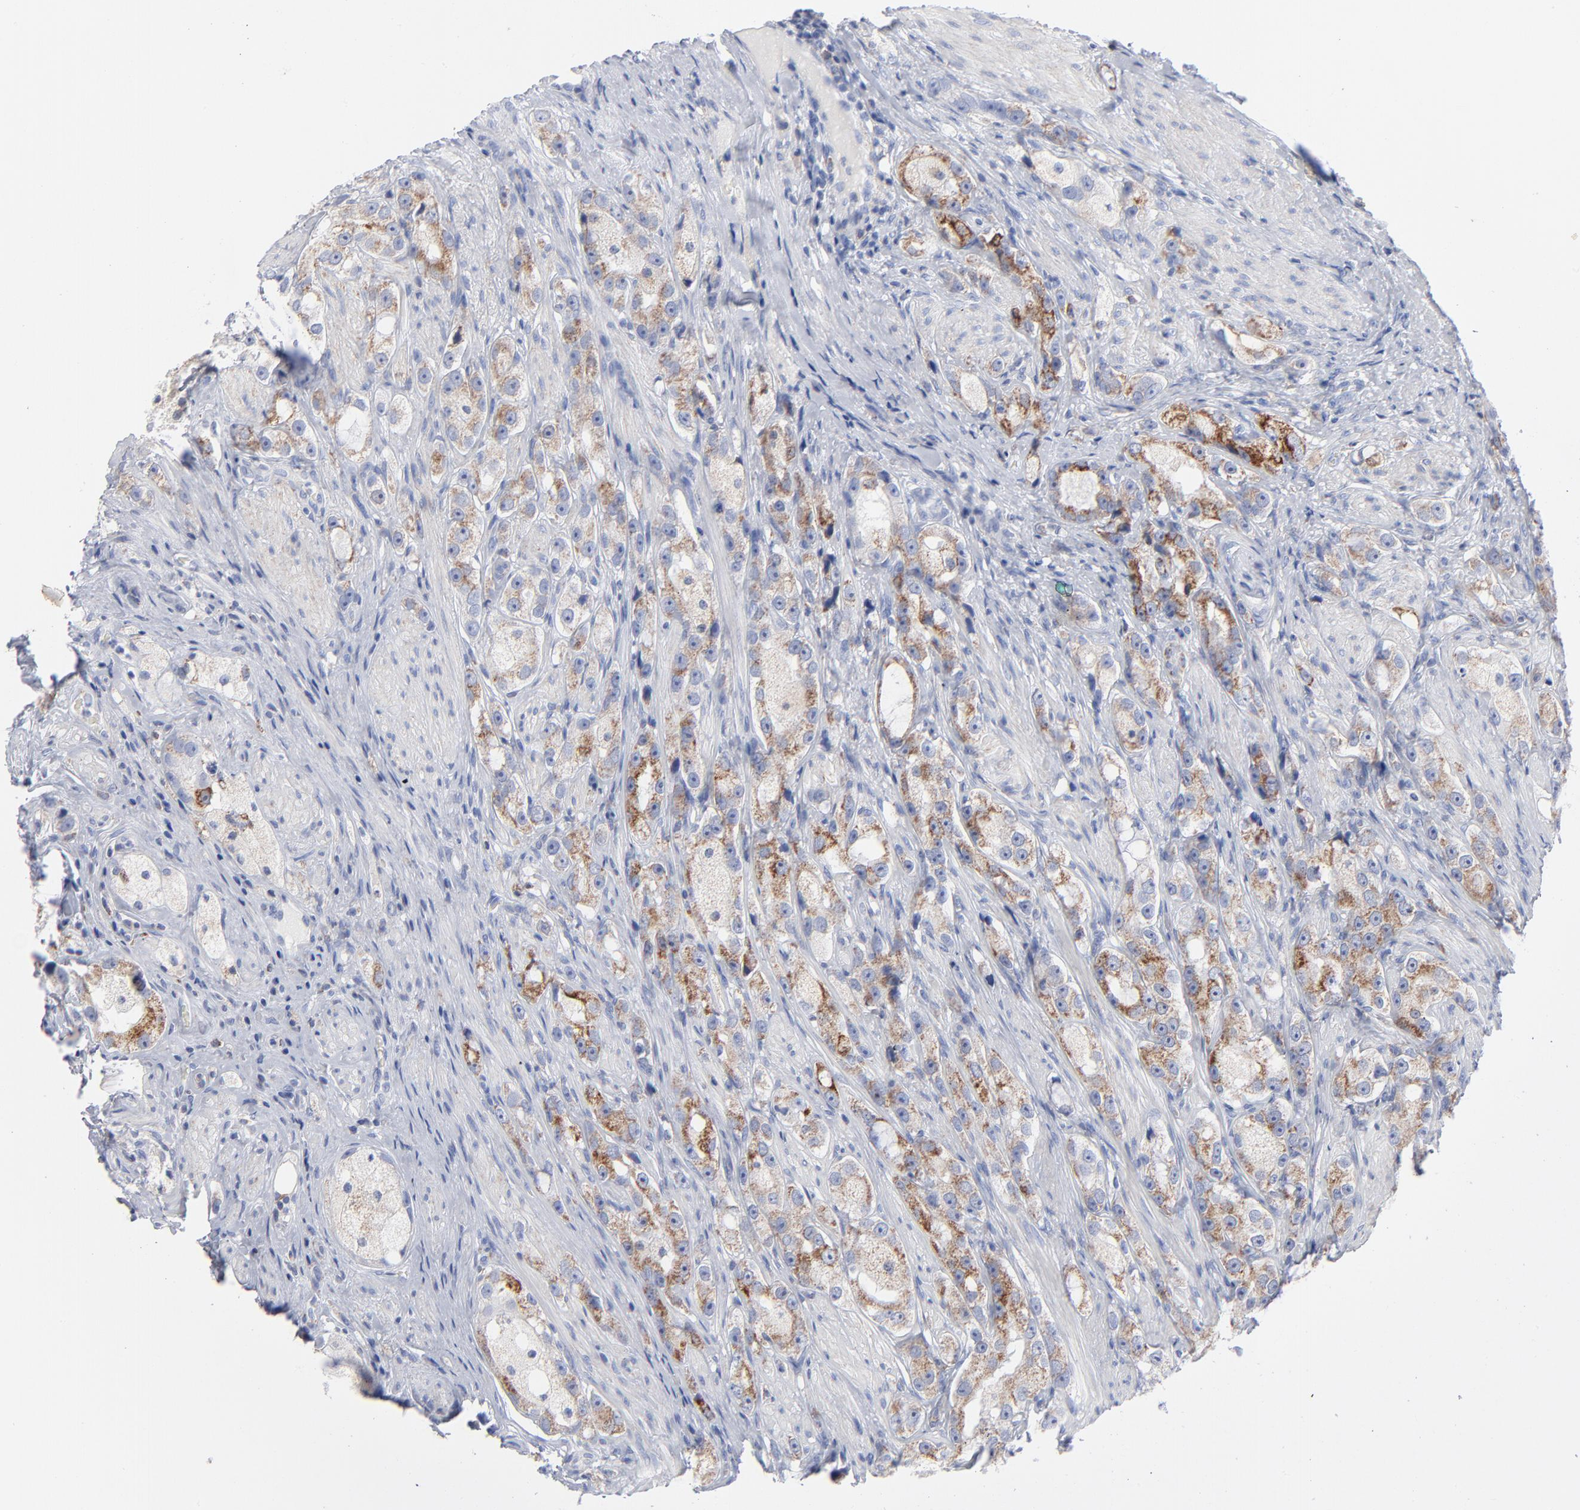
{"staining": {"intensity": "moderate", "quantity": "25%-75%", "location": "cytoplasmic/membranous"}, "tissue": "prostate cancer", "cell_type": "Tumor cells", "image_type": "cancer", "snomed": [{"axis": "morphology", "description": "Adenocarcinoma, High grade"}, {"axis": "topography", "description": "Prostate"}], "caption": "Tumor cells show moderate cytoplasmic/membranous expression in approximately 25%-75% of cells in prostate cancer (adenocarcinoma (high-grade)).", "gene": "CHCHD10", "patient": {"sex": "male", "age": 63}}